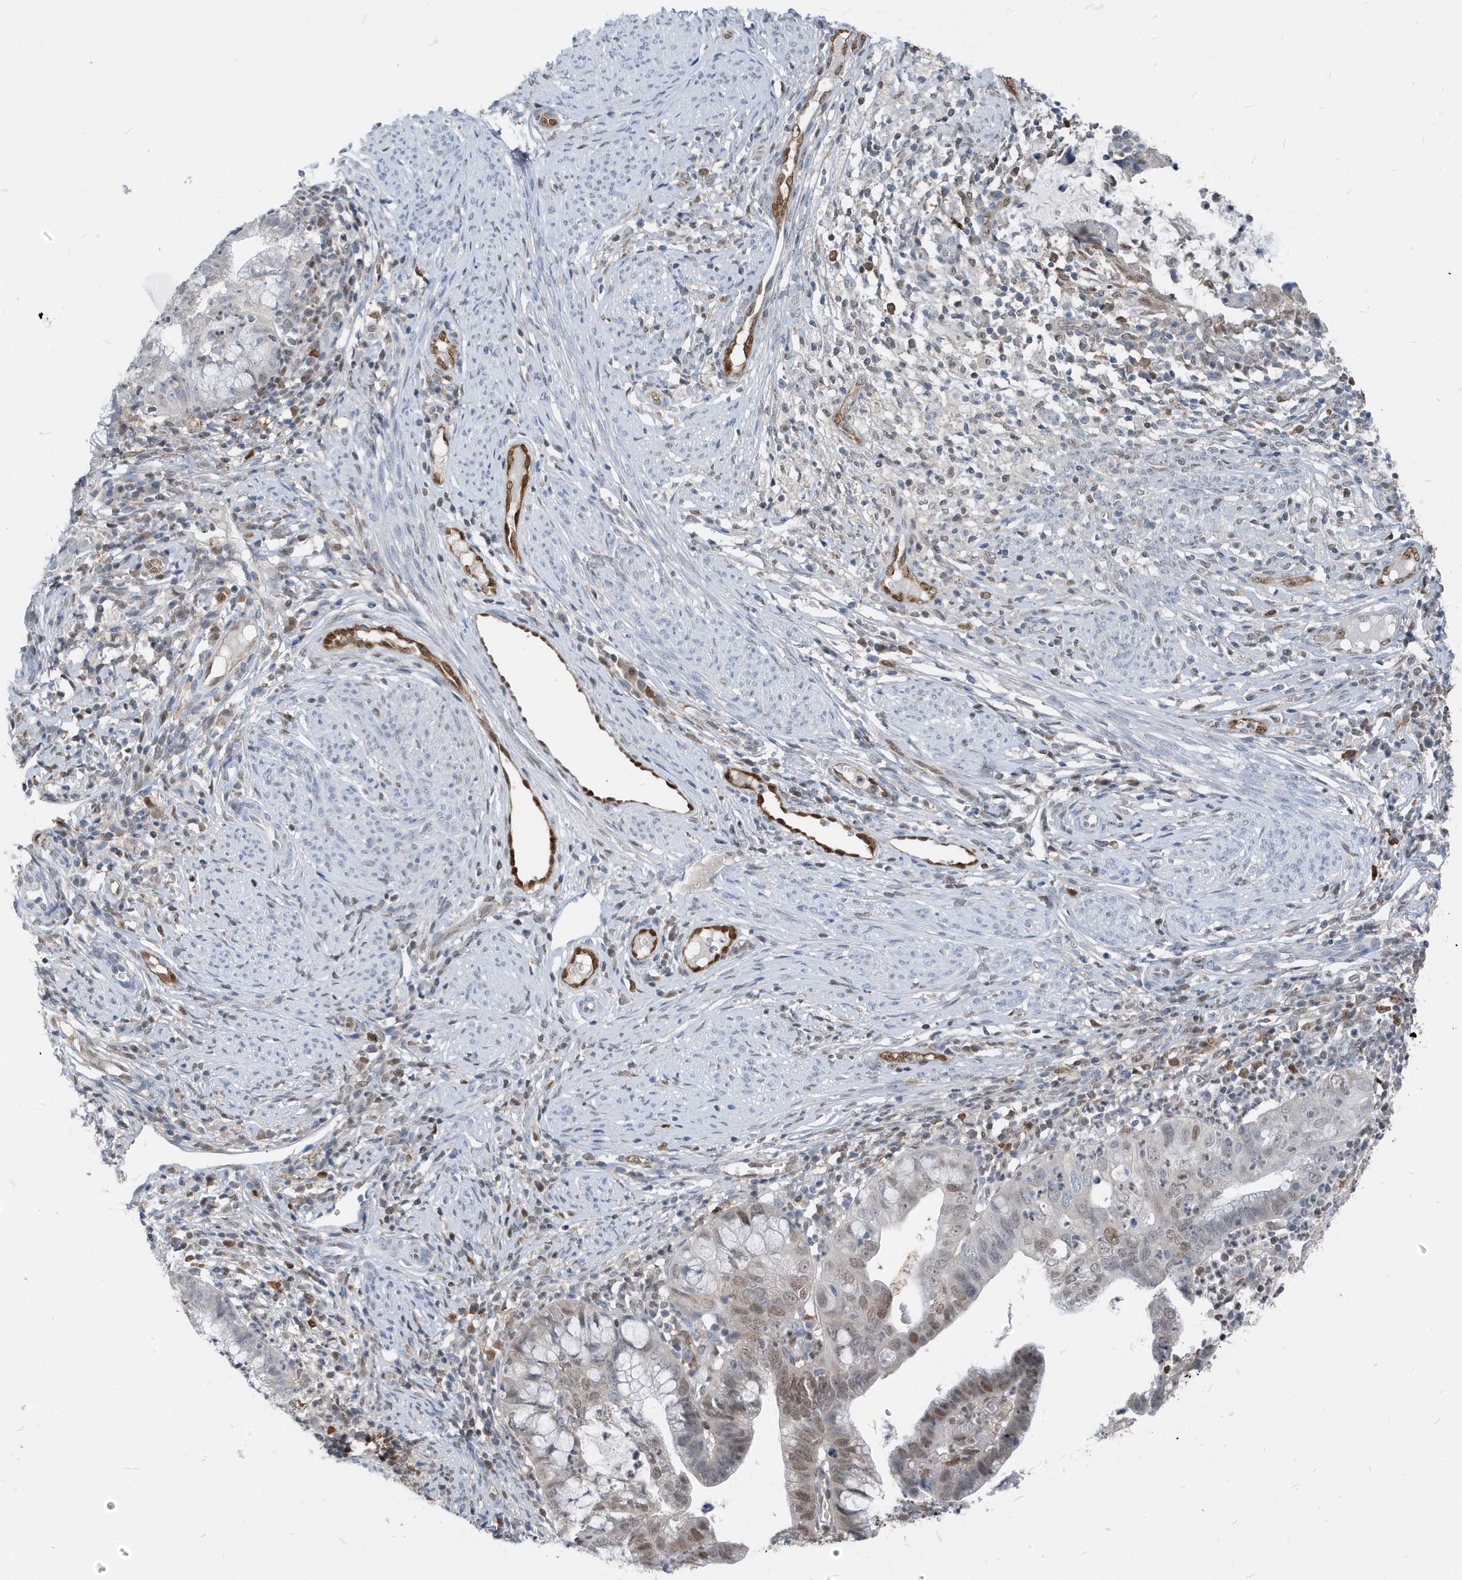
{"staining": {"intensity": "moderate", "quantity": "<25%", "location": "nuclear"}, "tissue": "cervical cancer", "cell_type": "Tumor cells", "image_type": "cancer", "snomed": [{"axis": "morphology", "description": "Adenocarcinoma, NOS"}, {"axis": "topography", "description": "Cervix"}], "caption": "Cervical cancer stained with a protein marker exhibits moderate staining in tumor cells.", "gene": "NCOA7", "patient": {"sex": "female", "age": 36}}